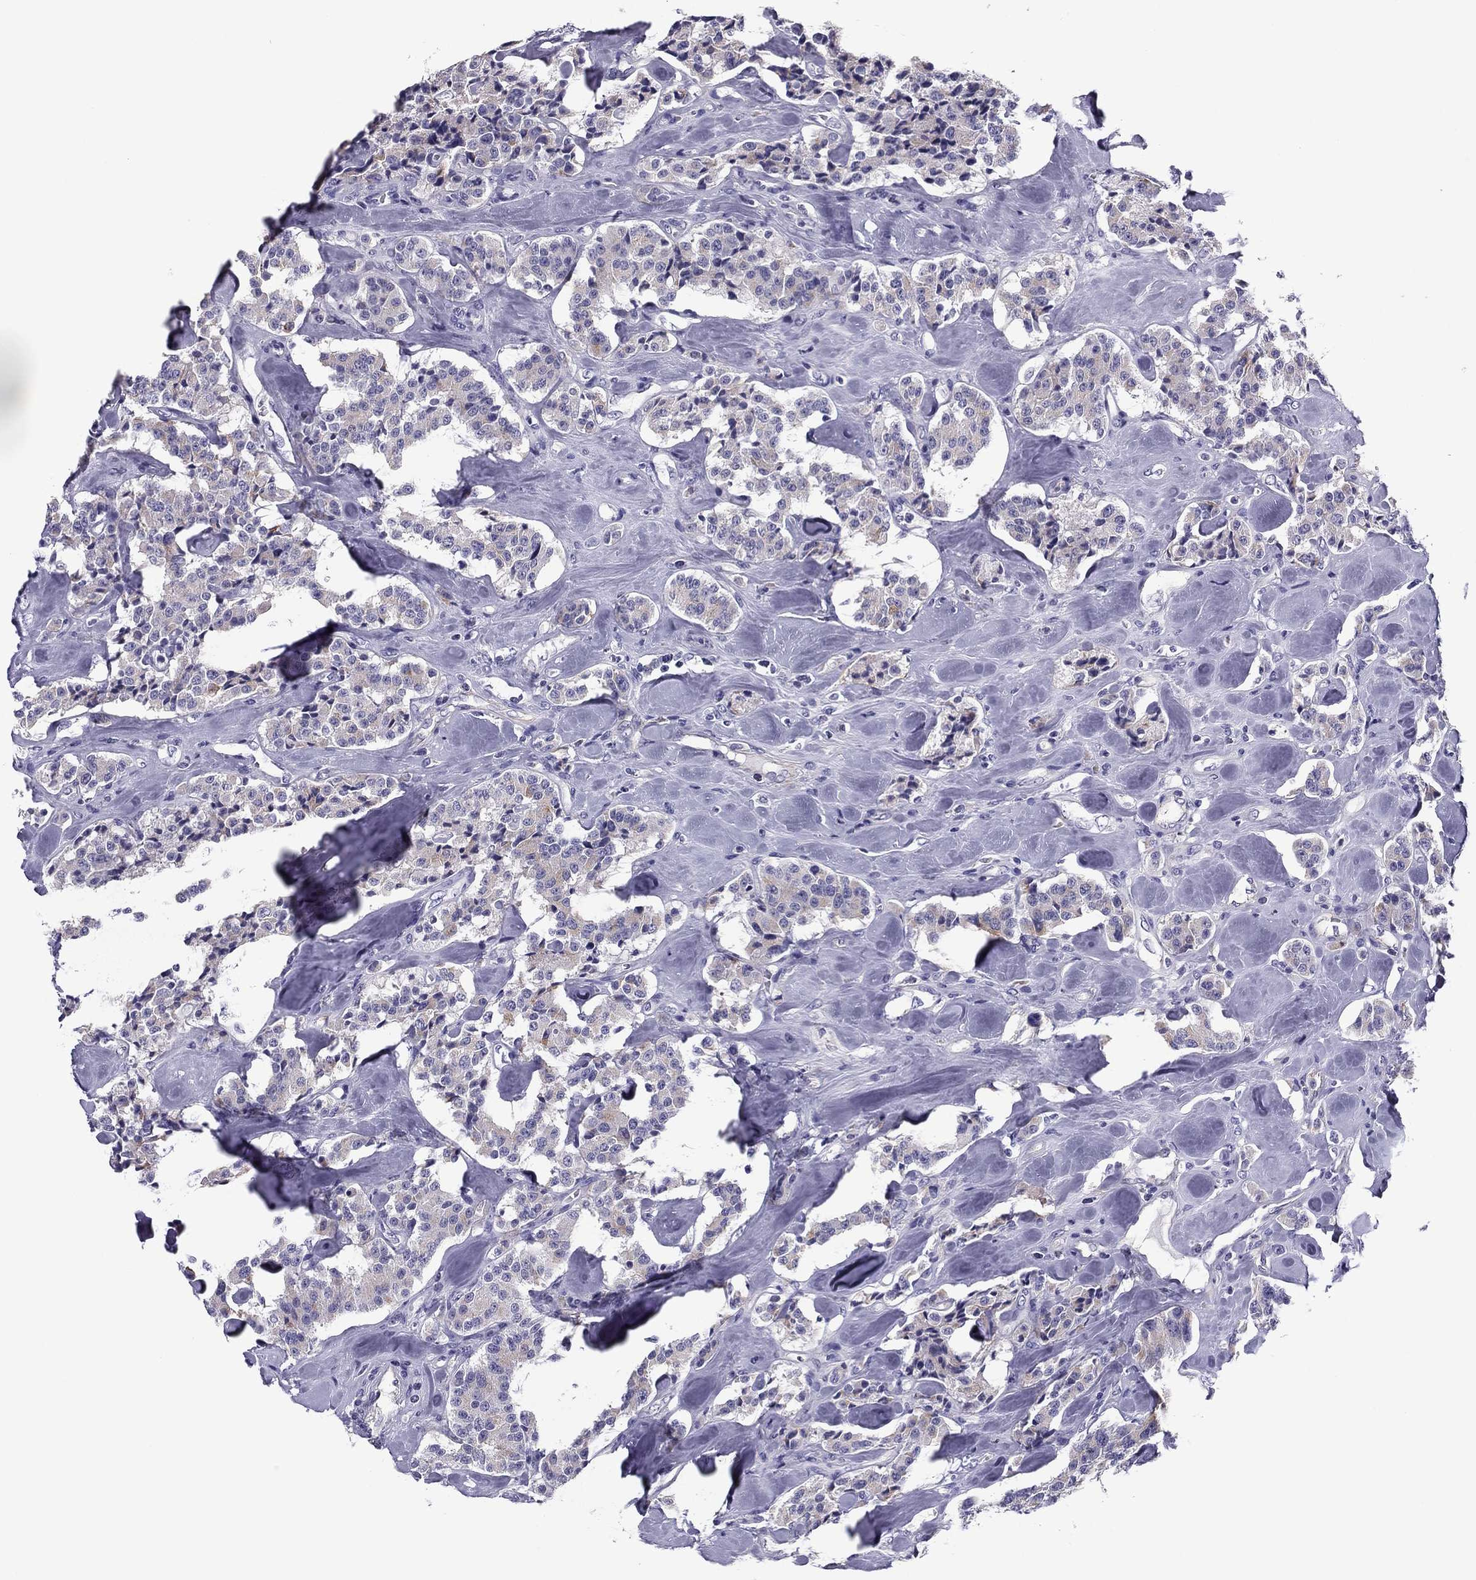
{"staining": {"intensity": "weak", "quantity": "<25%", "location": "cytoplasmic/membranous"}, "tissue": "carcinoid", "cell_type": "Tumor cells", "image_type": "cancer", "snomed": [{"axis": "morphology", "description": "Carcinoid, malignant, NOS"}, {"axis": "topography", "description": "Pancreas"}], "caption": "This image is of malignant carcinoid stained with immunohistochemistry (IHC) to label a protein in brown with the nuclei are counter-stained blue. There is no staining in tumor cells.", "gene": "FLNC", "patient": {"sex": "male", "age": 41}}